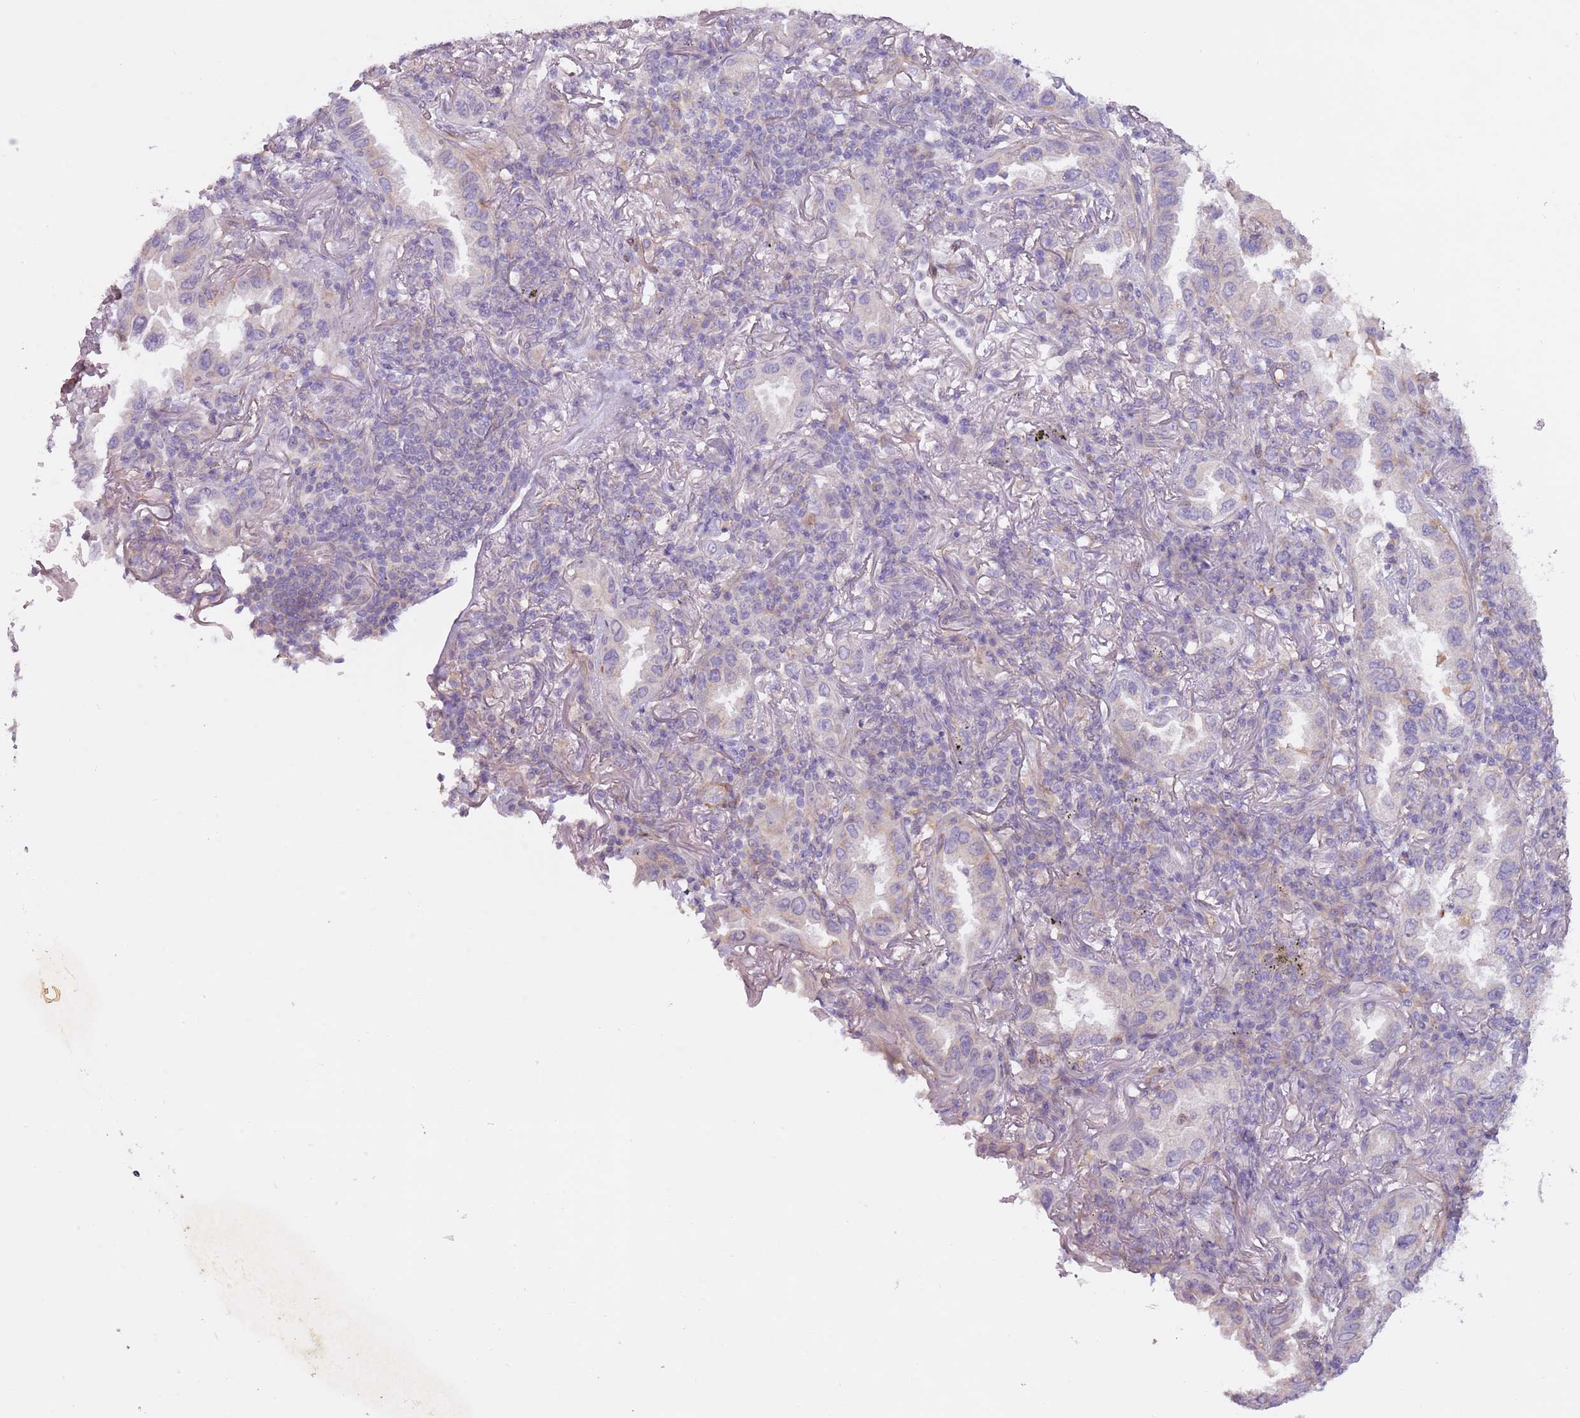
{"staining": {"intensity": "negative", "quantity": "none", "location": "none"}, "tissue": "lung cancer", "cell_type": "Tumor cells", "image_type": "cancer", "snomed": [{"axis": "morphology", "description": "Adenocarcinoma, NOS"}, {"axis": "topography", "description": "Lung"}], "caption": "IHC of human adenocarcinoma (lung) exhibits no positivity in tumor cells. Brightfield microscopy of immunohistochemistry (IHC) stained with DAB (brown) and hematoxylin (blue), captured at high magnification.", "gene": "MRO", "patient": {"sex": "female", "age": 69}}